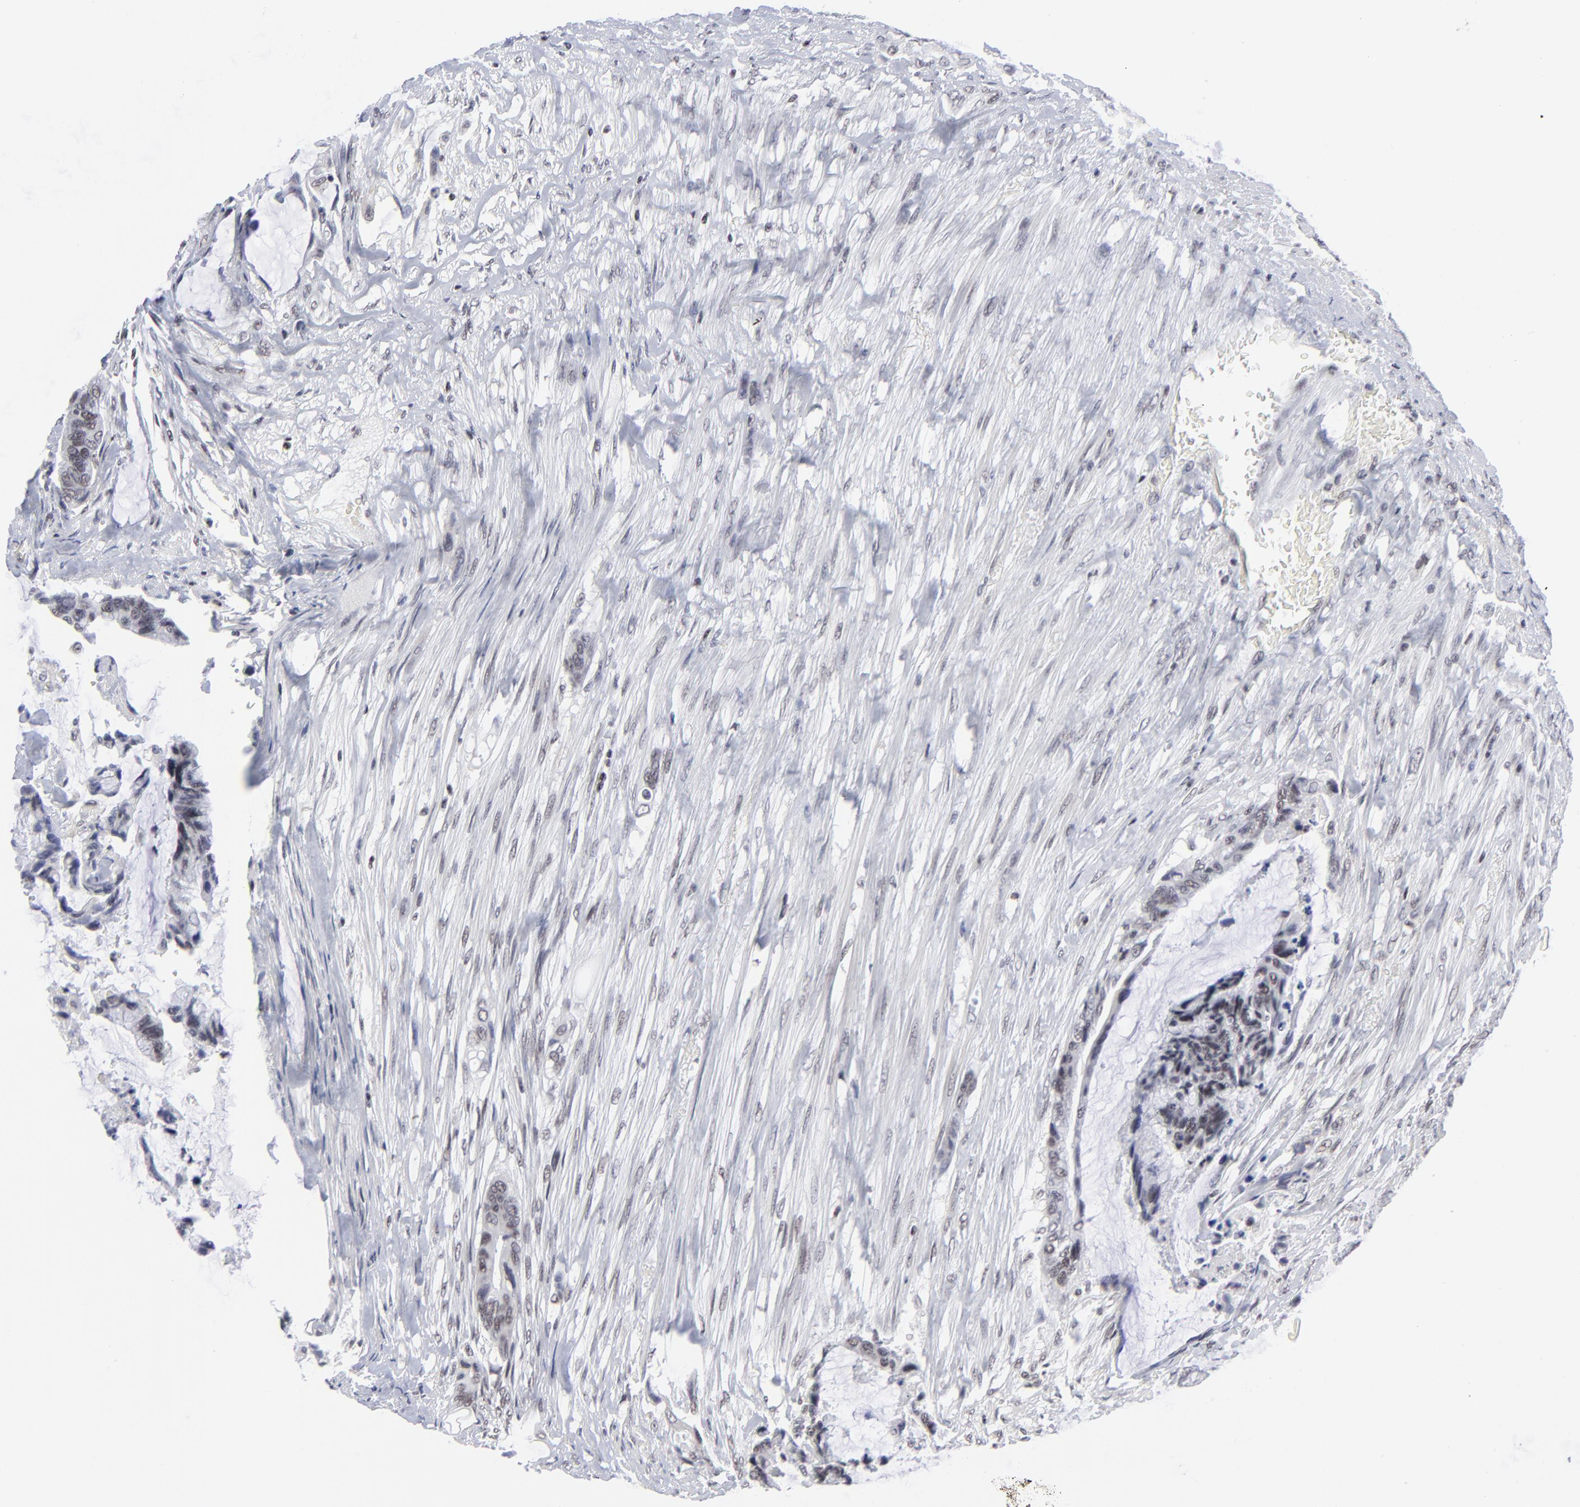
{"staining": {"intensity": "weak", "quantity": "25%-75%", "location": "nuclear"}, "tissue": "colorectal cancer", "cell_type": "Tumor cells", "image_type": "cancer", "snomed": [{"axis": "morphology", "description": "Adenocarcinoma, NOS"}, {"axis": "topography", "description": "Rectum"}], "caption": "Weak nuclear protein positivity is appreciated in about 25%-75% of tumor cells in adenocarcinoma (colorectal).", "gene": "SP2", "patient": {"sex": "female", "age": 59}}